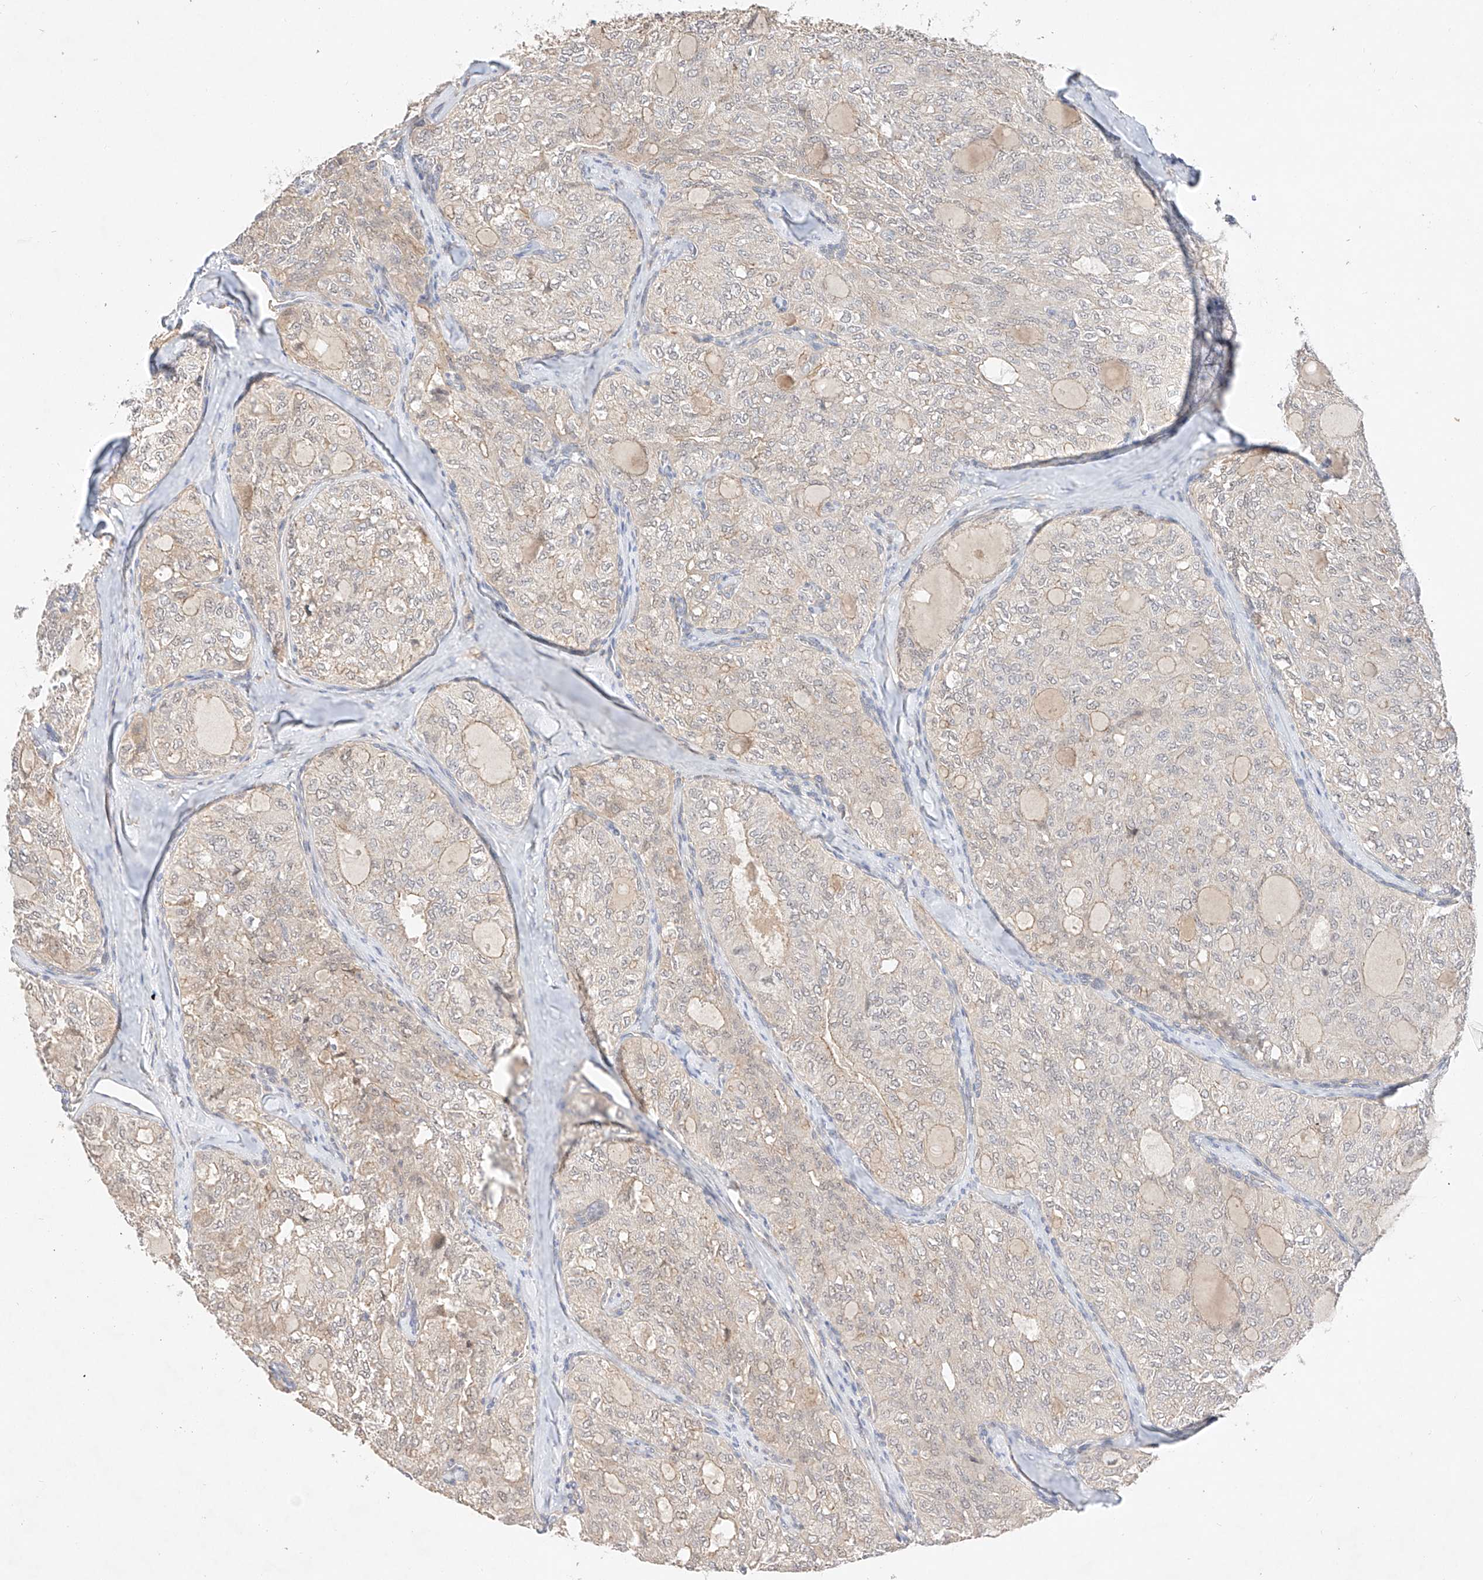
{"staining": {"intensity": "negative", "quantity": "none", "location": "none"}, "tissue": "thyroid cancer", "cell_type": "Tumor cells", "image_type": "cancer", "snomed": [{"axis": "morphology", "description": "Follicular adenoma carcinoma, NOS"}, {"axis": "topography", "description": "Thyroid gland"}], "caption": "This is a photomicrograph of immunohistochemistry staining of thyroid cancer, which shows no expression in tumor cells.", "gene": "IL22RA2", "patient": {"sex": "male", "age": 75}}